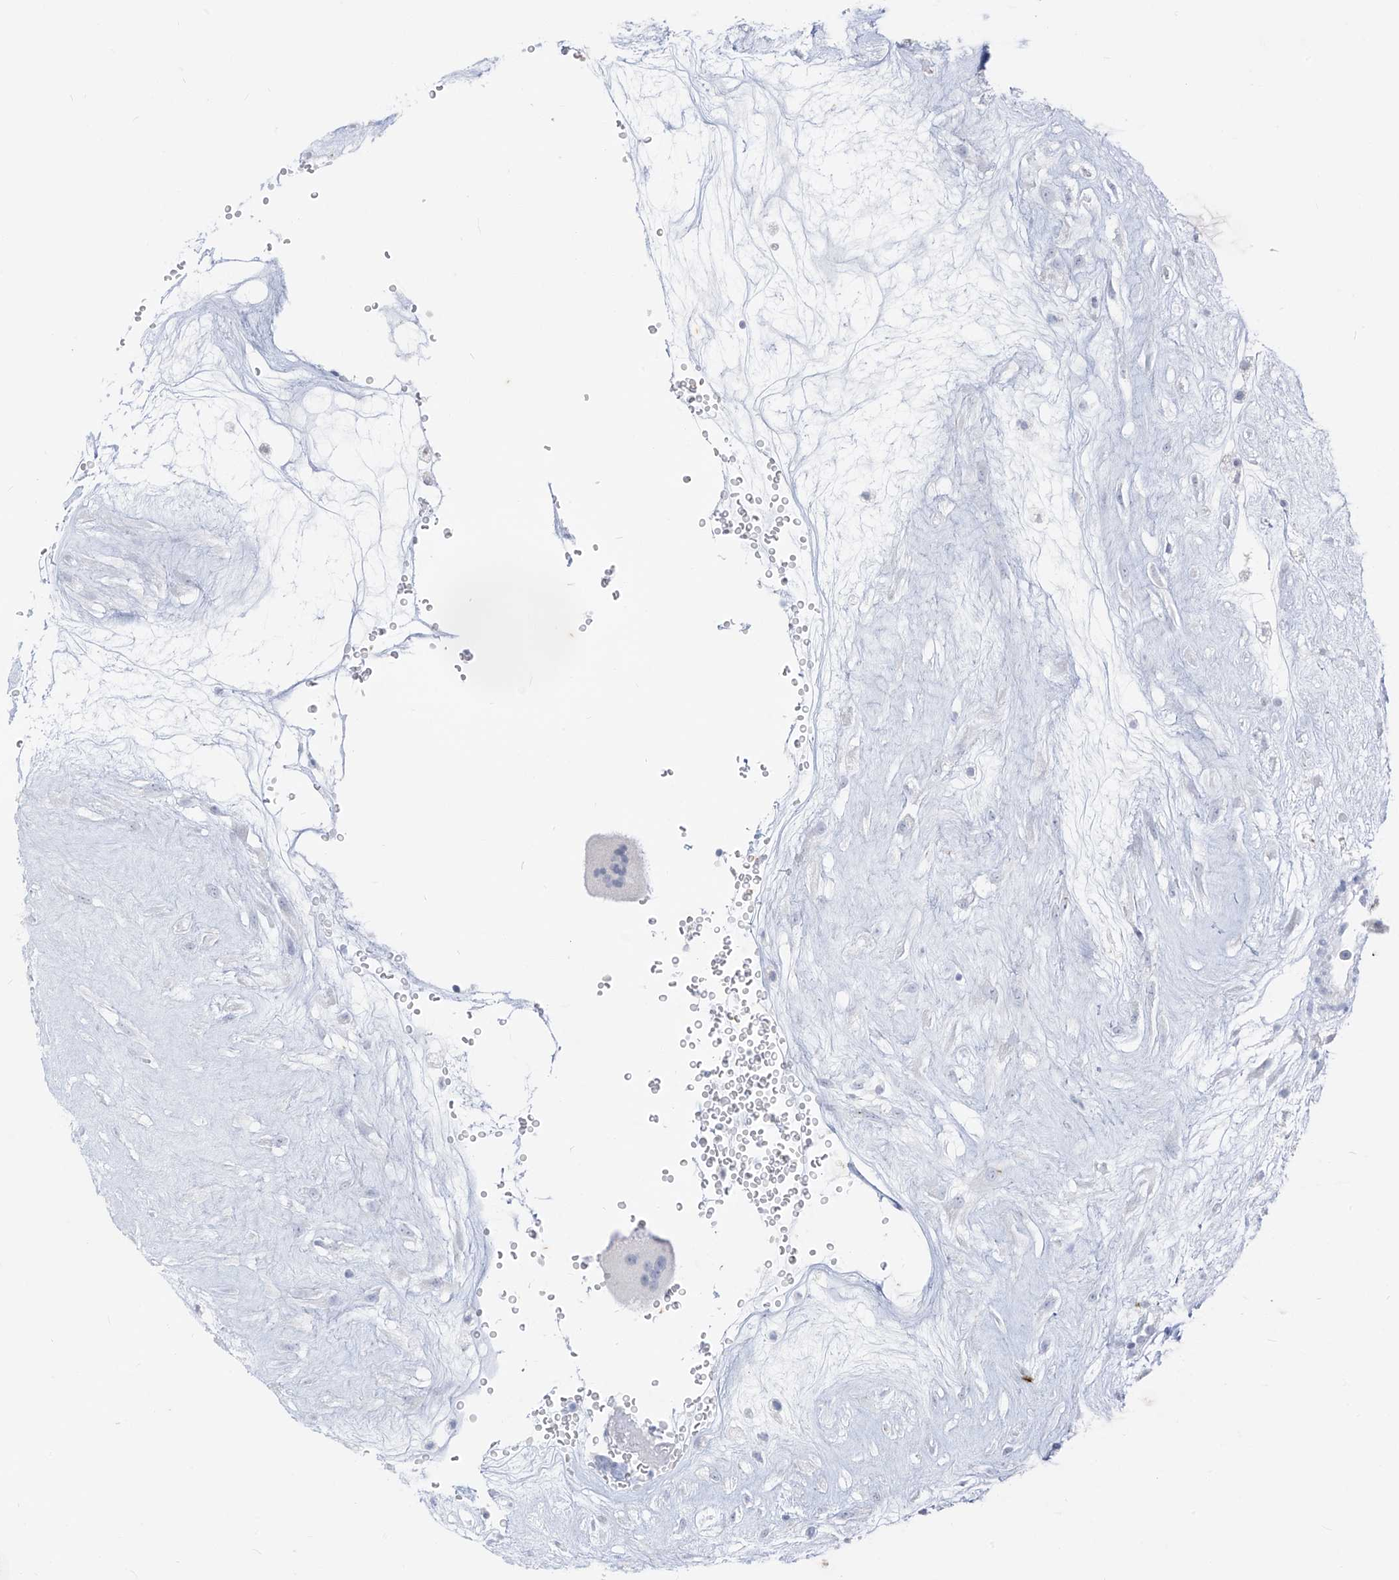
{"staining": {"intensity": "negative", "quantity": "none", "location": "none"}, "tissue": "placenta", "cell_type": "Decidual cells", "image_type": "normal", "snomed": [{"axis": "morphology", "description": "Normal tissue, NOS"}, {"axis": "topography", "description": "Placenta"}], "caption": "Immunohistochemistry histopathology image of benign placenta stained for a protein (brown), which exhibits no expression in decidual cells.", "gene": "CX3CR1", "patient": {"sex": "female", "age": 18}}